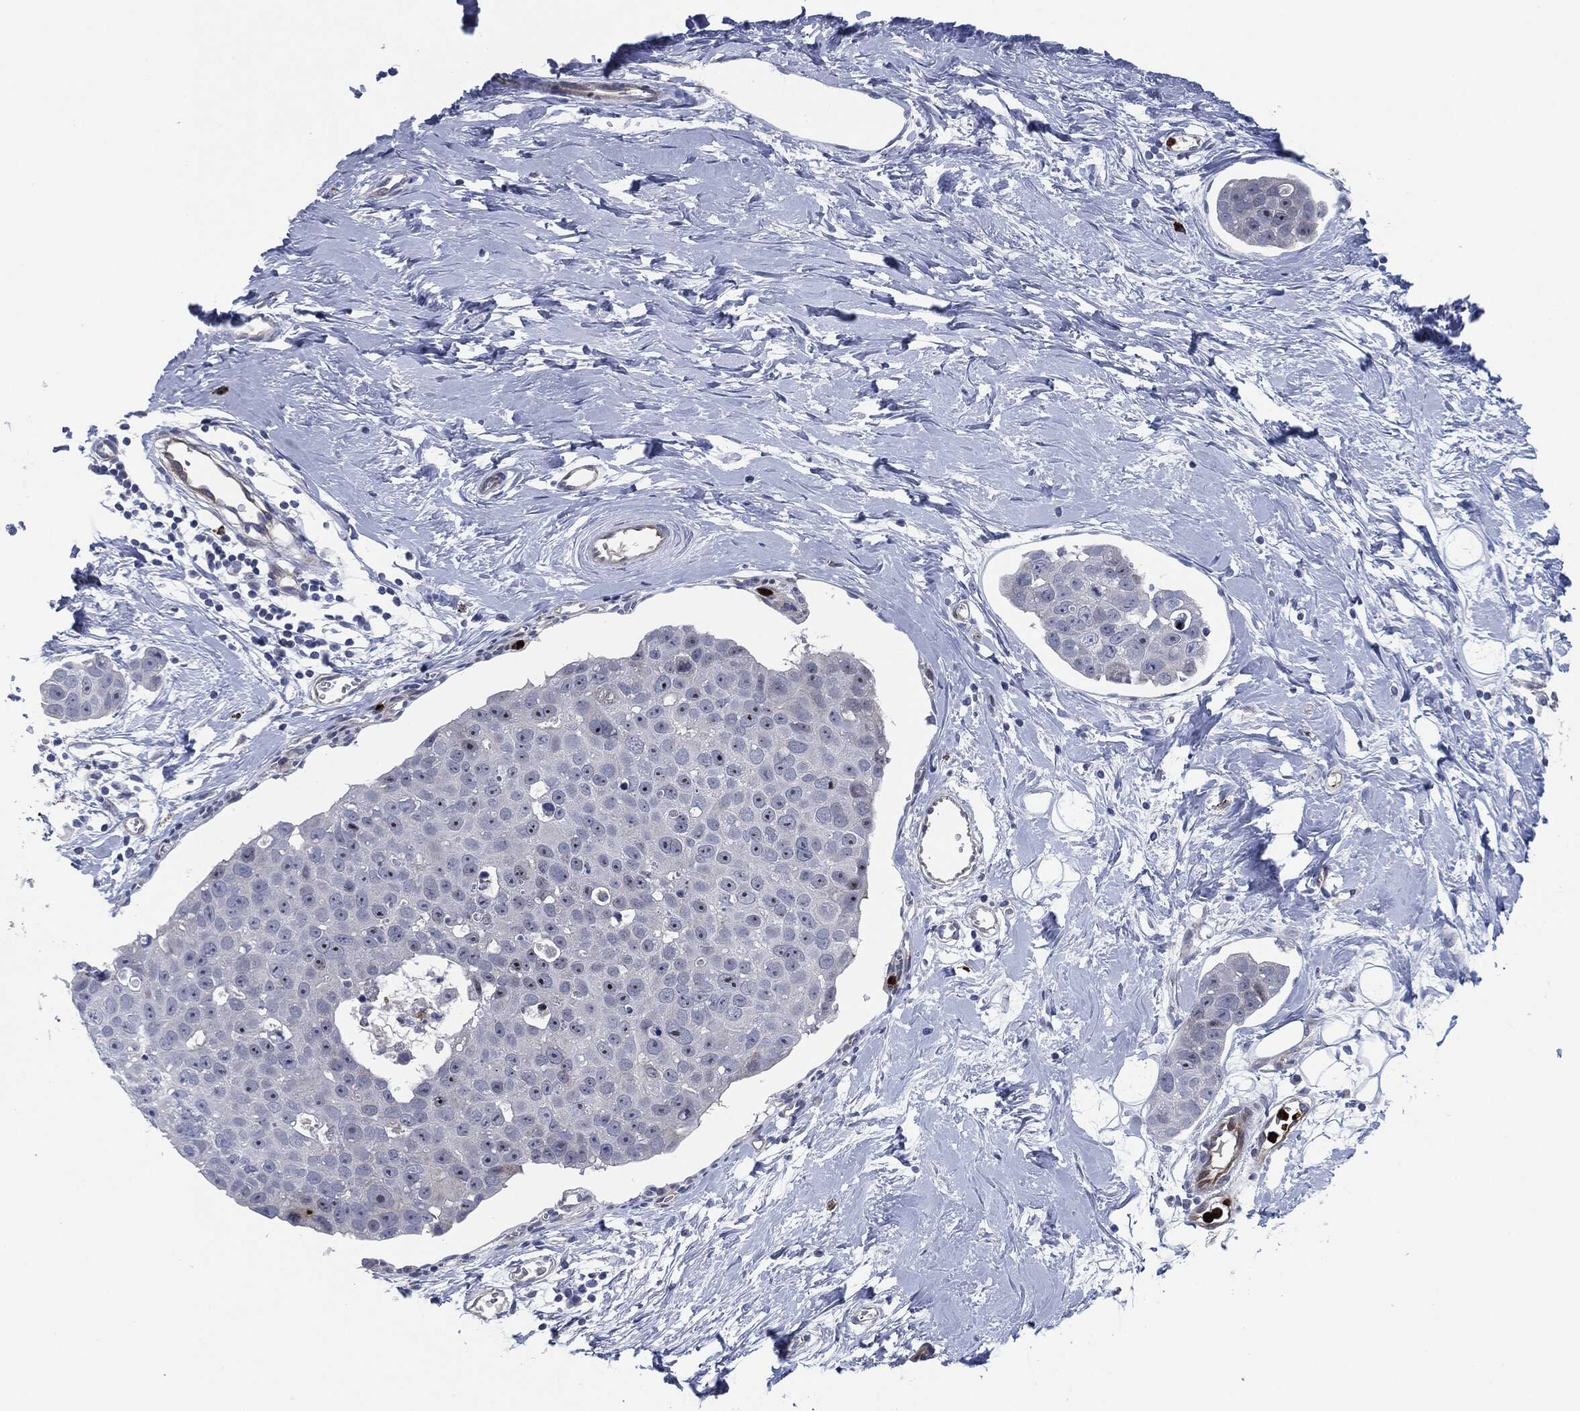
{"staining": {"intensity": "moderate", "quantity": "<25%", "location": "nuclear"}, "tissue": "breast cancer", "cell_type": "Tumor cells", "image_type": "cancer", "snomed": [{"axis": "morphology", "description": "Duct carcinoma"}, {"axis": "topography", "description": "Breast"}], "caption": "This histopathology image reveals breast cancer (invasive ductal carcinoma) stained with IHC to label a protein in brown. The nuclear of tumor cells show moderate positivity for the protein. Nuclei are counter-stained blue.", "gene": "MPO", "patient": {"sex": "female", "age": 35}}